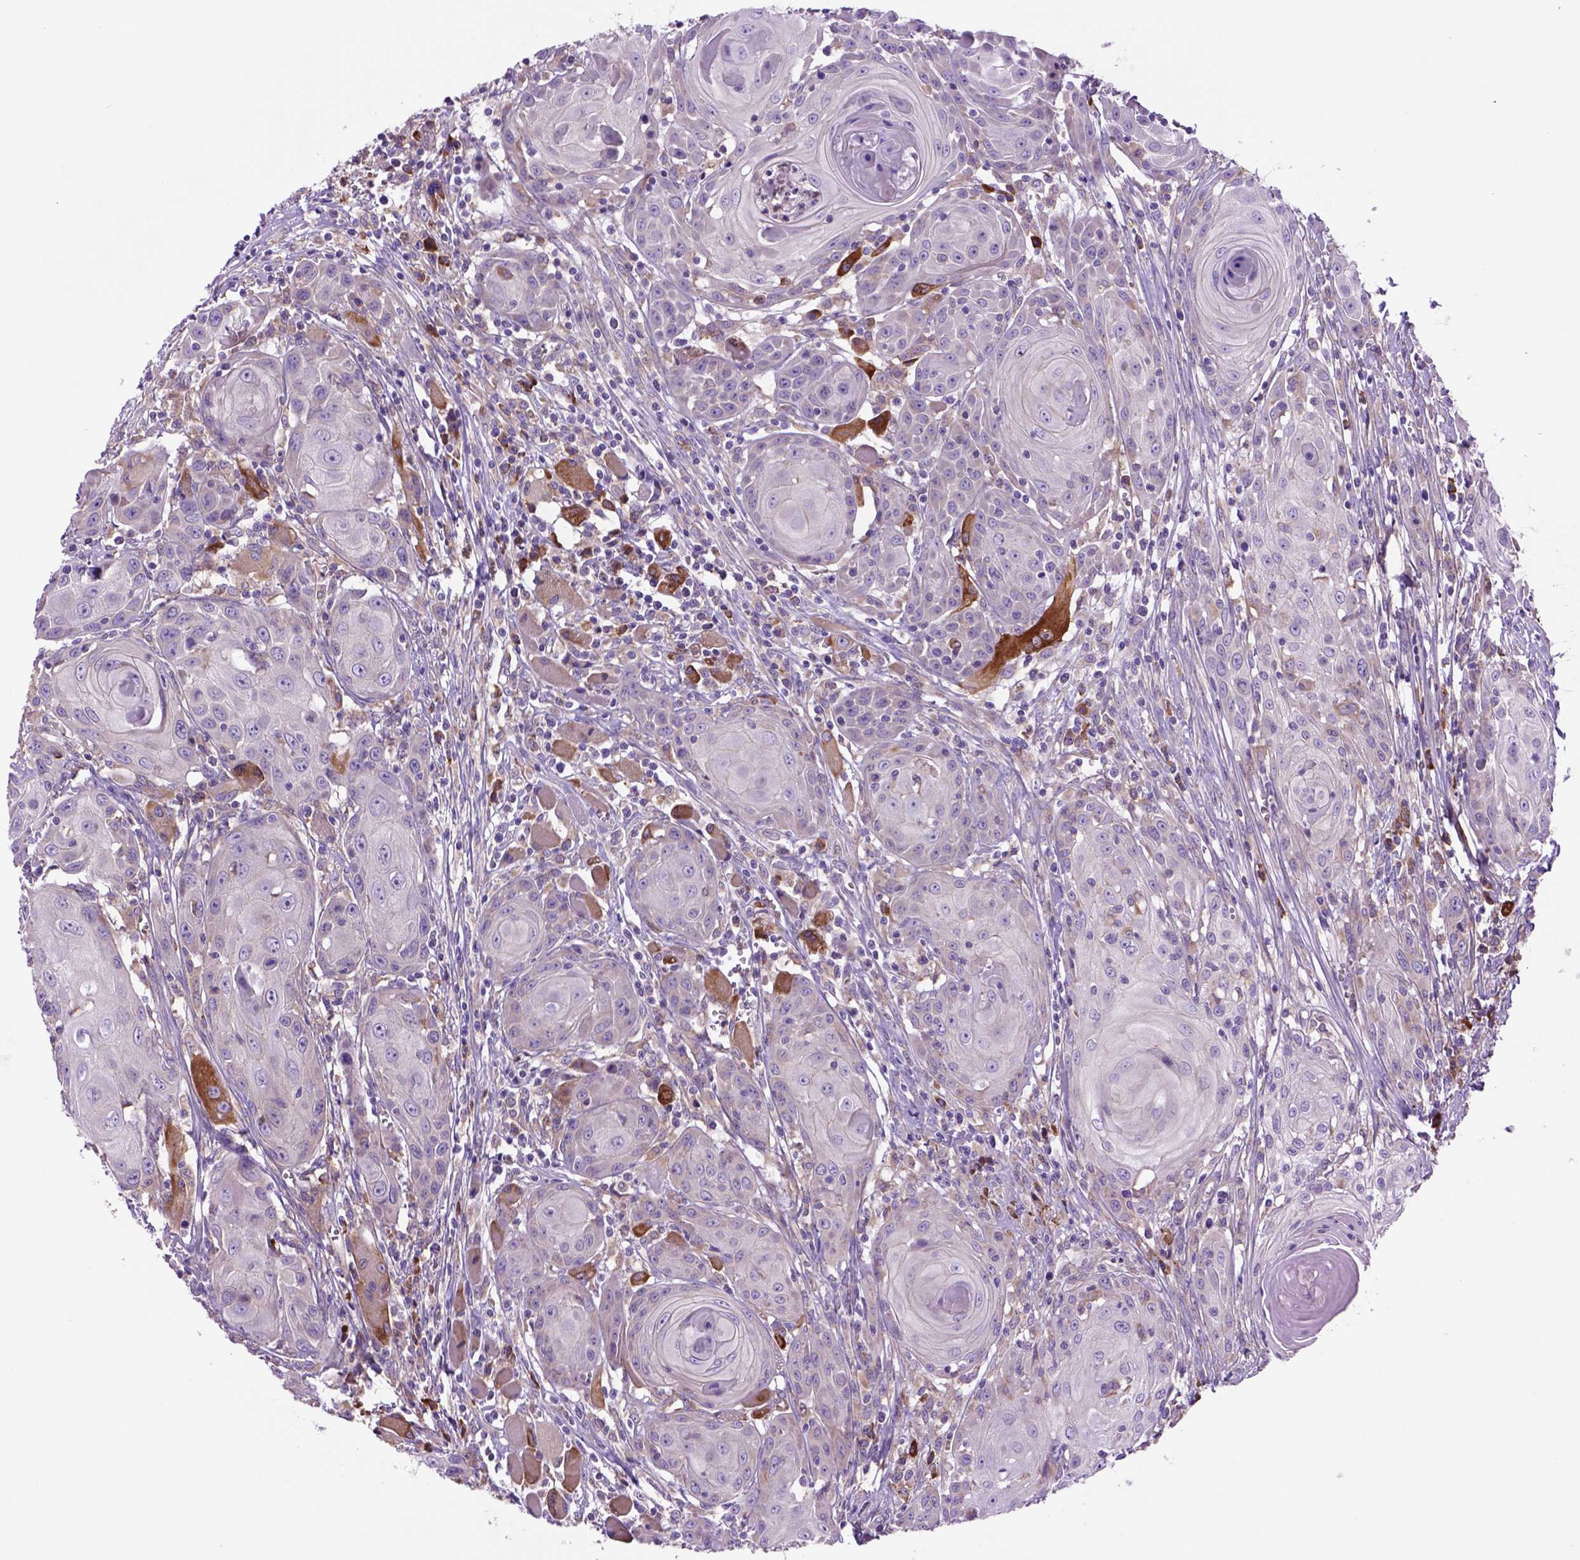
{"staining": {"intensity": "negative", "quantity": "none", "location": "none"}, "tissue": "head and neck cancer", "cell_type": "Tumor cells", "image_type": "cancer", "snomed": [{"axis": "morphology", "description": "Squamous cell carcinoma, NOS"}, {"axis": "topography", "description": "Head-Neck"}], "caption": "A high-resolution photomicrograph shows immunohistochemistry (IHC) staining of head and neck squamous cell carcinoma, which exhibits no significant positivity in tumor cells. (DAB (3,3'-diaminobenzidine) IHC visualized using brightfield microscopy, high magnification).", "gene": "PIAS3", "patient": {"sex": "female", "age": 80}}